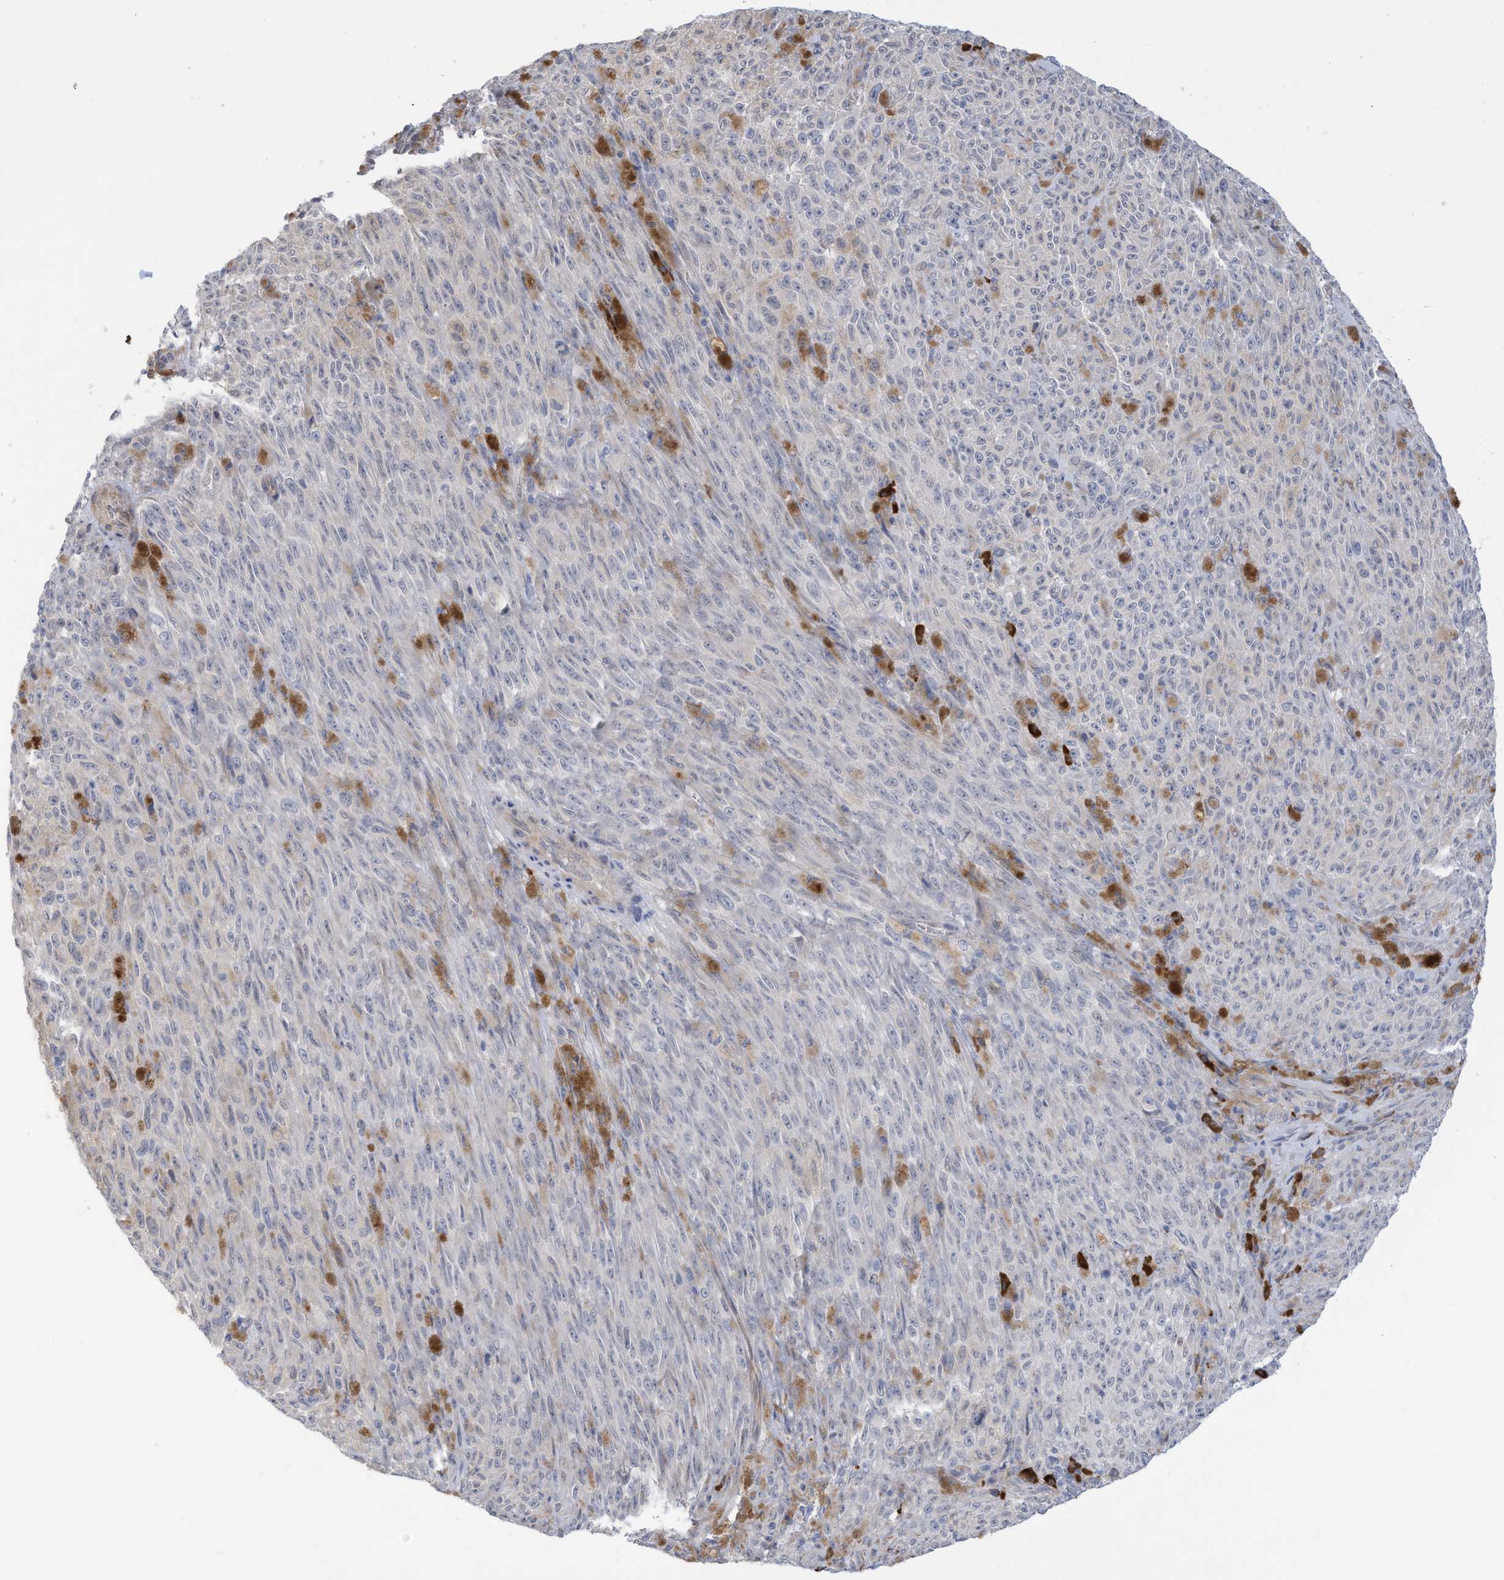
{"staining": {"intensity": "negative", "quantity": "none", "location": "none"}, "tissue": "melanoma", "cell_type": "Tumor cells", "image_type": "cancer", "snomed": [{"axis": "morphology", "description": "Malignant melanoma, NOS"}, {"axis": "topography", "description": "Skin"}], "caption": "DAB immunohistochemical staining of human malignant melanoma exhibits no significant expression in tumor cells.", "gene": "ZNF292", "patient": {"sex": "female", "age": 82}}